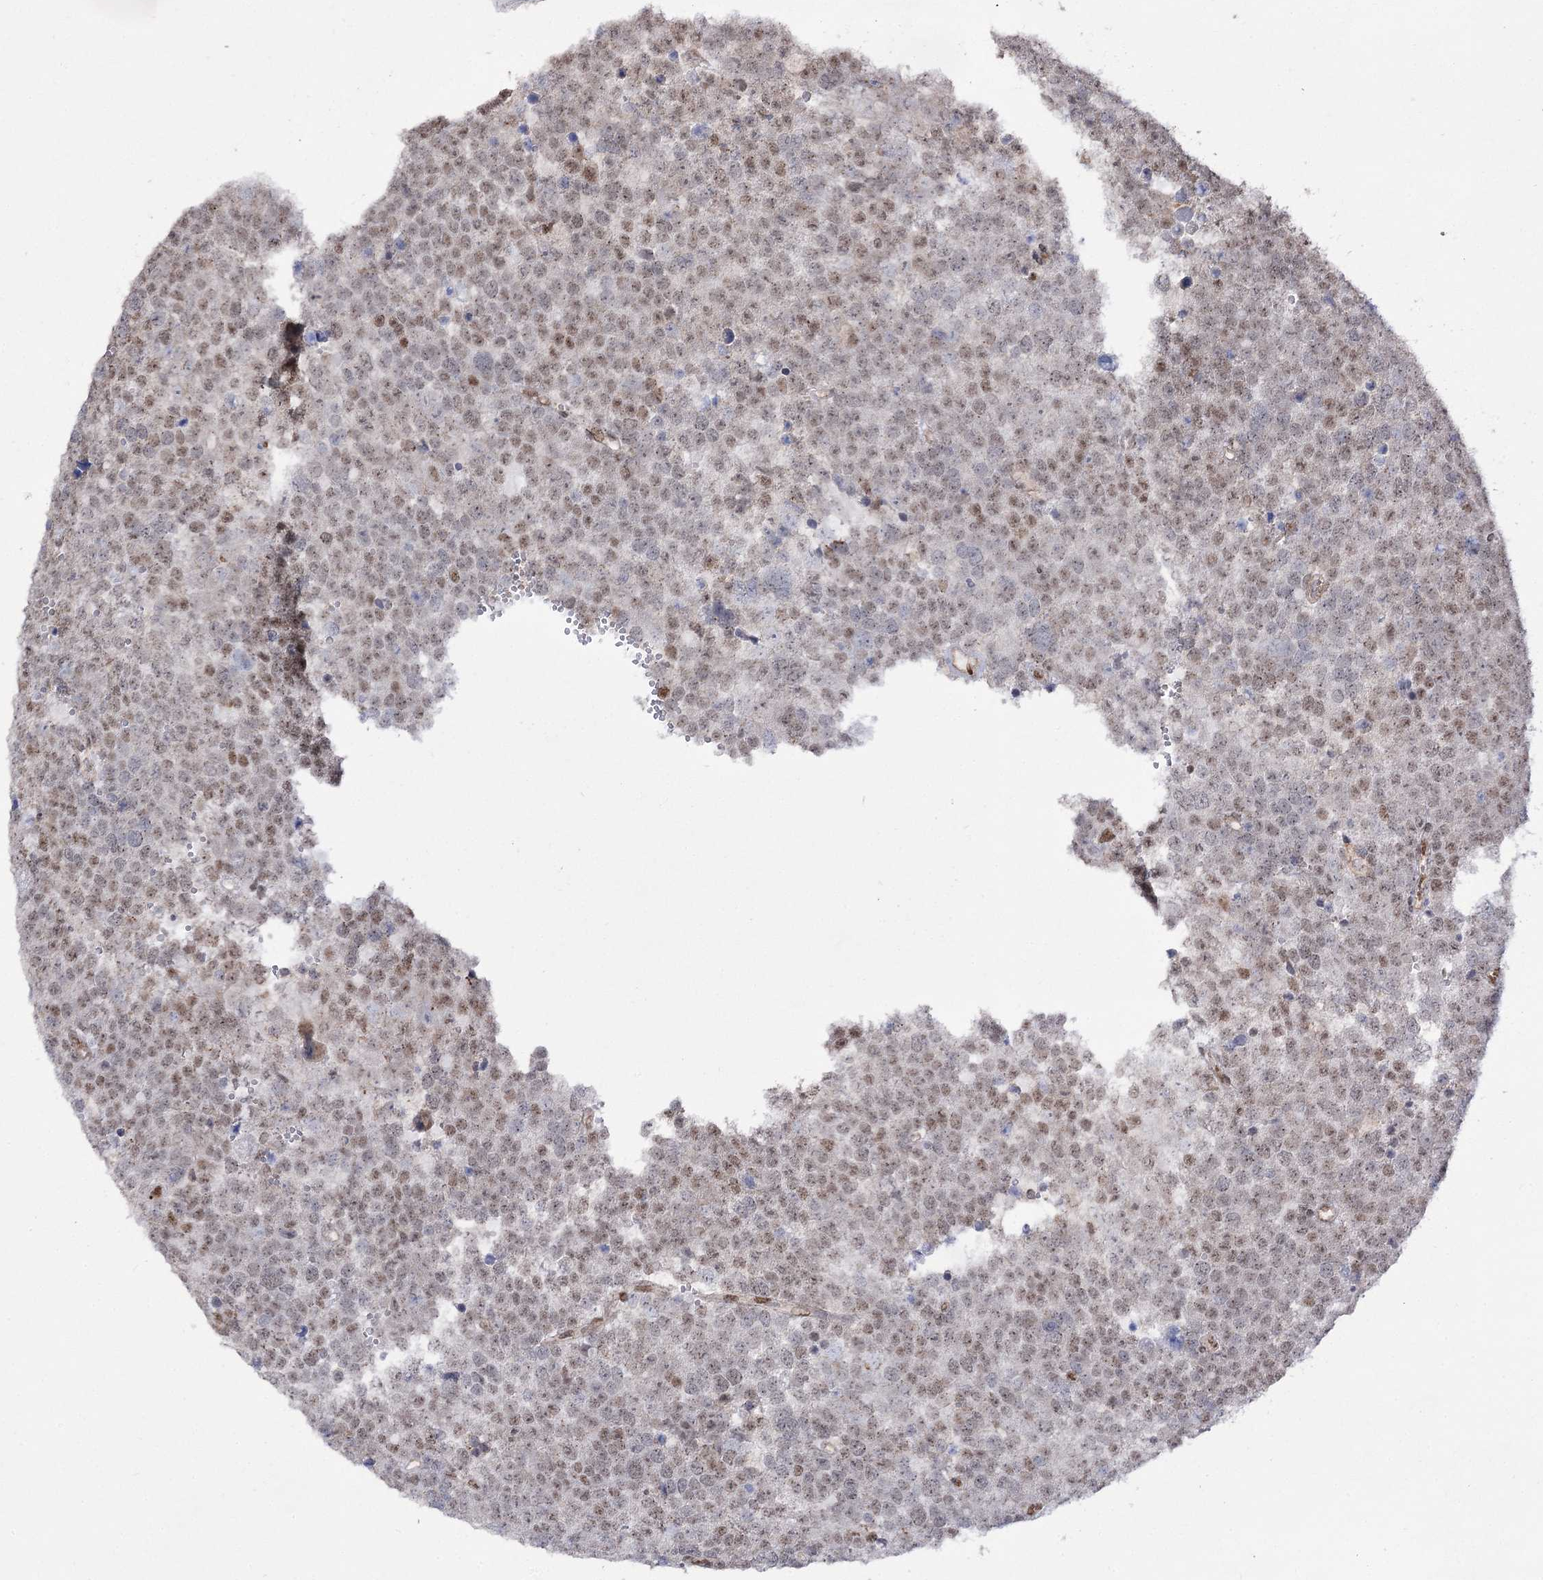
{"staining": {"intensity": "moderate", "quantity": "25%-75%", "location": "nuclear"}, "tissue": "testis cancer", "cell_type": "Tumor cells", "image_type": "cancer", "snomed": [{"axis": "morphology", "description": "Seminoma, NOS"}, {"axis": "topography", "description": "Testis"}], "caption": "Moderate nuclear staining for a protein is appreciated in about 25%-75% of tumor cells of testis cancer using IHC.", "gene": "VGLL4", "patient": {"sex": "male", "age": 71}}